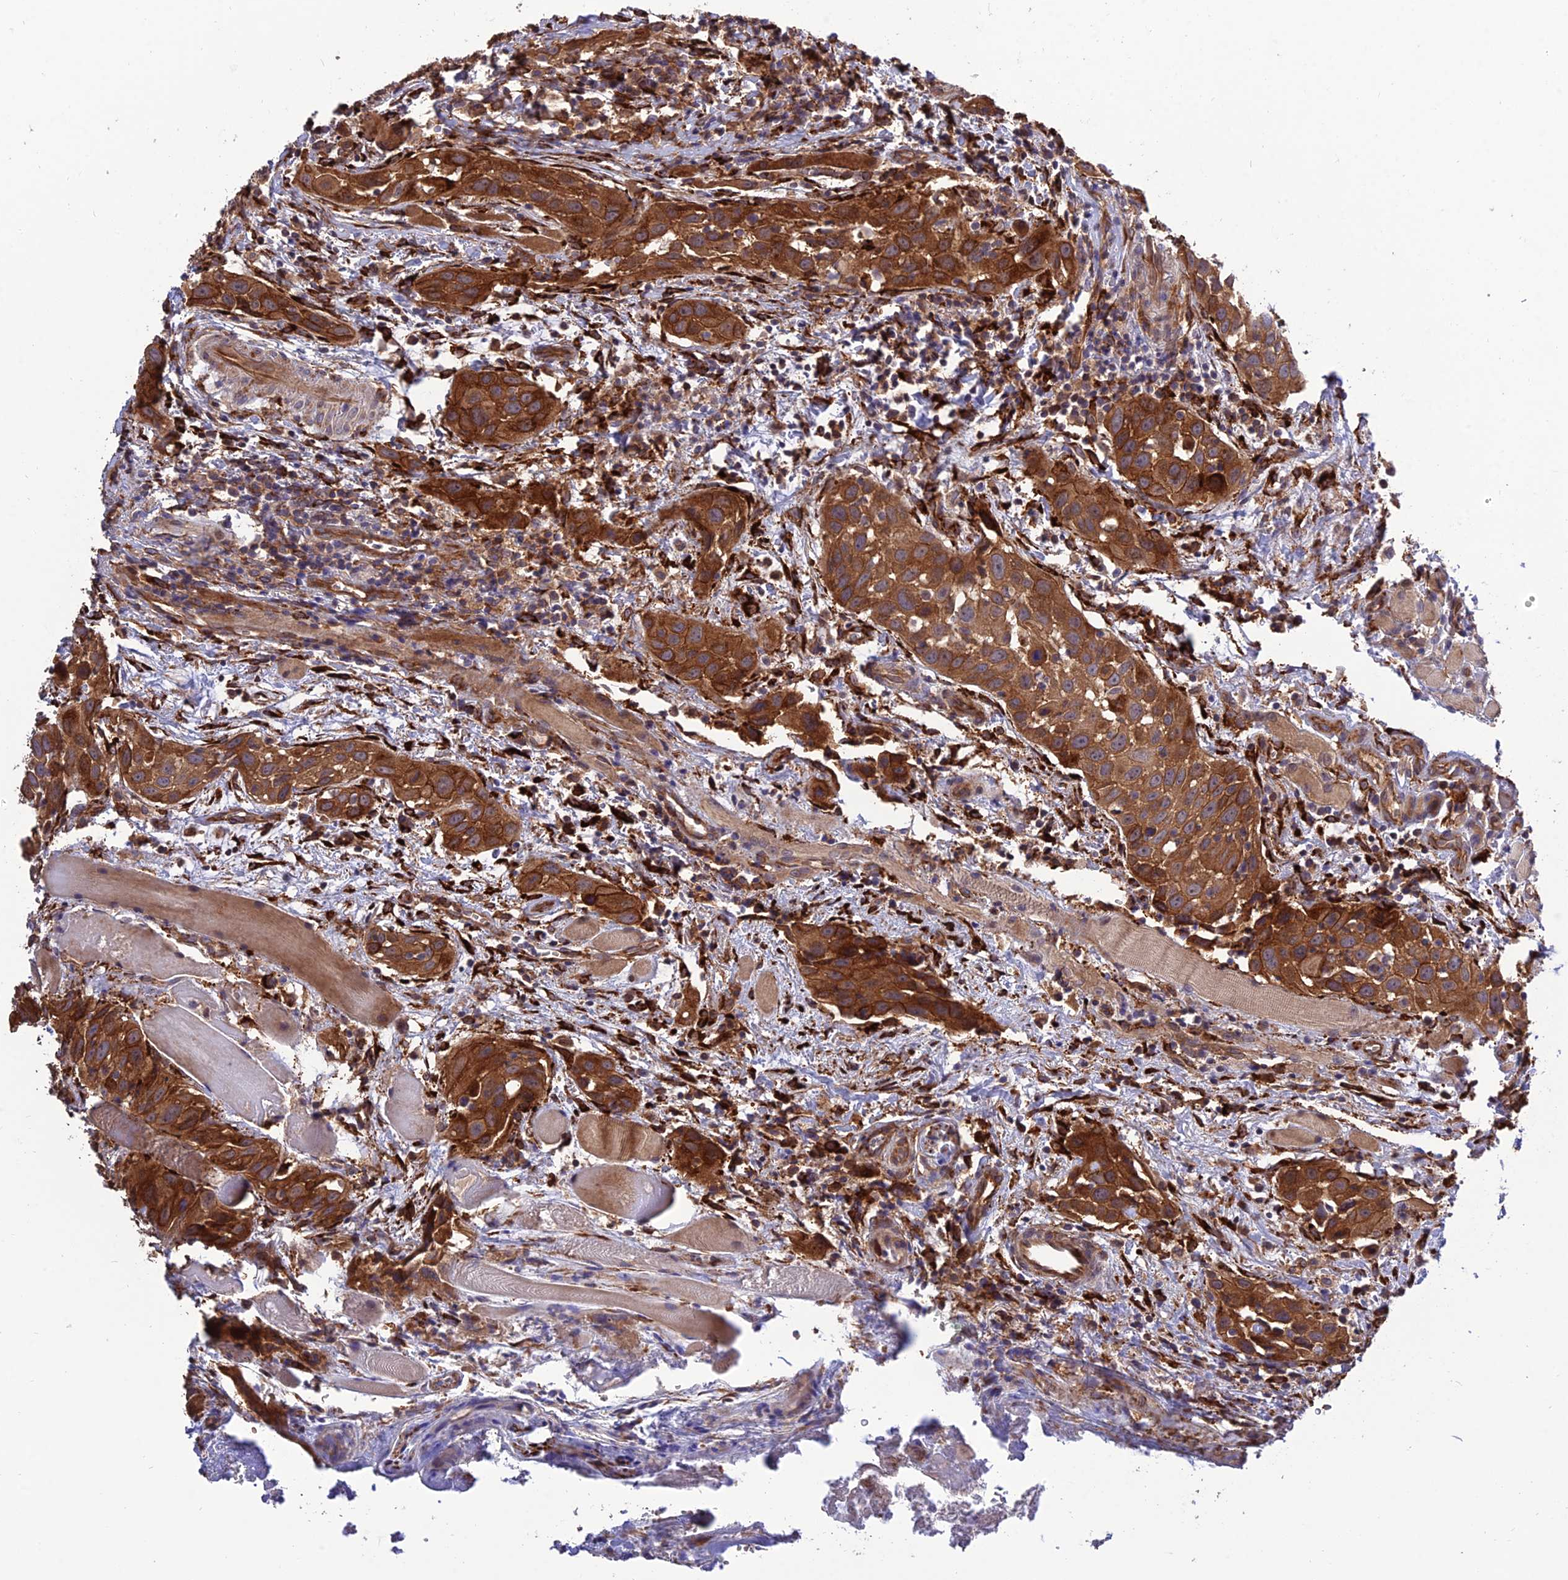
{"staining": {"intensity": "strong", "quantity": ">75%", "location": "cytoplasmic/membranous"}, "tissue": "head and neck cancer", "cell_type": "Tumor cells", "image_type": "cancer", "snomed": [{"axis": "morphology", "description": "Squamous cell carcinoma, NOS"}, {"axis": "topography", "description": "Oral tissue"}, {"axis": "topography", "description": "Head-Neck"}], "caption": "Tumor cells exhibit high levels of strong cytoplasmic/membranous positivity in about >75% of cells in head and neck cancer (squamous cell carcinoma).", "gene": "CRTAP", "patient": {"sex": "female", "age": 50}}